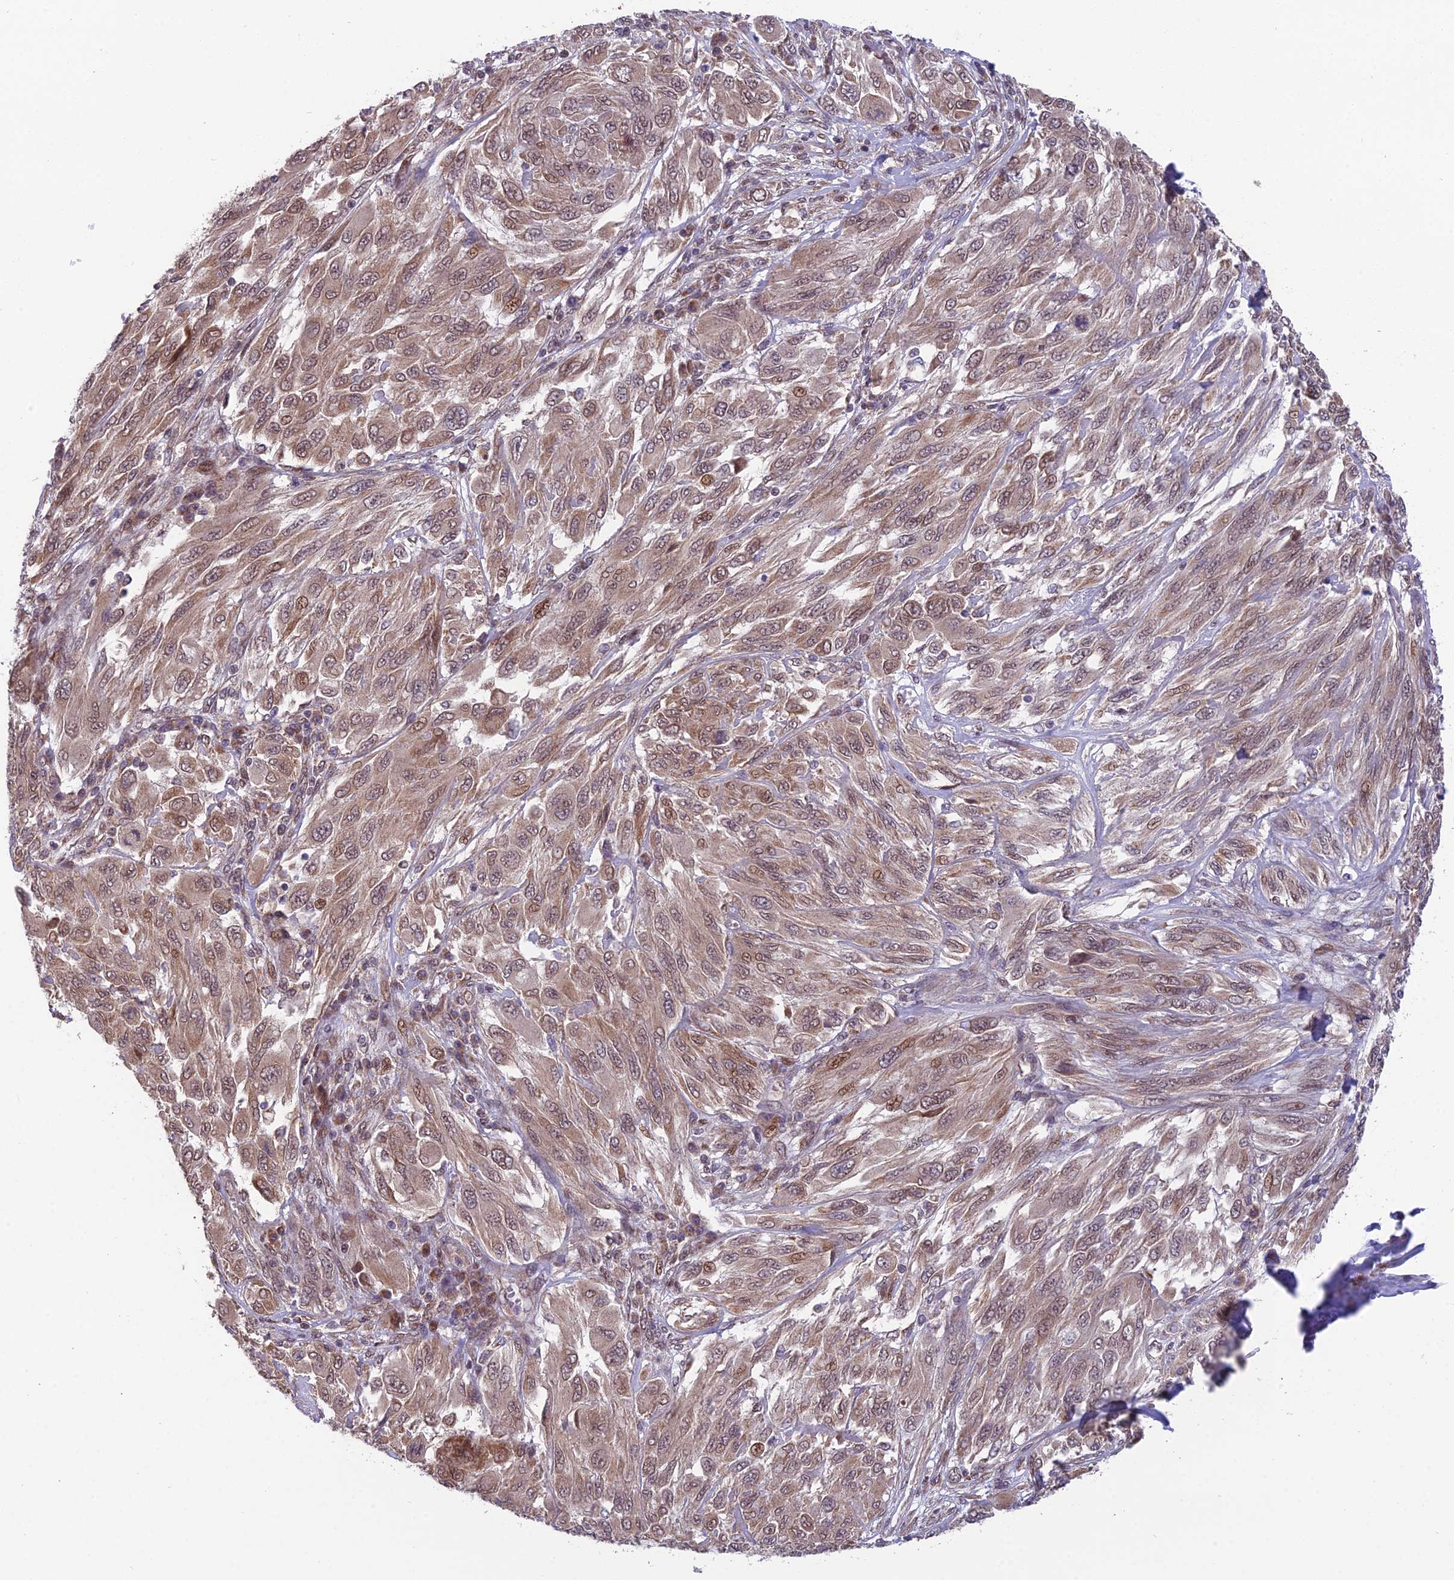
{"staining": {"intensity": "moderate", "quantity": ">75%", "location": "cytoplasmic/membranous,nuclear"}, "tissue": "melanoma", "cell_type": "Tumor cells", "image_type": "cancer", "snomed": [{"axis": "morphology", "description": "Malignant melanoma, NOS"}, {"axis": "topography", "description": "Skin"}], "caption": "Immunohistochemical staining of melanoma reveals moderate cytoplasmic/membranous and nuclear protein staining in approximately >75% of tumor cells. The staining is performed using DAB brown chromogen to label protein expression. The nuclei are counter-stained blue using hematoxylin.", "gene": "CYP2R1", "patient": {"sex": "female", "age": 91}}